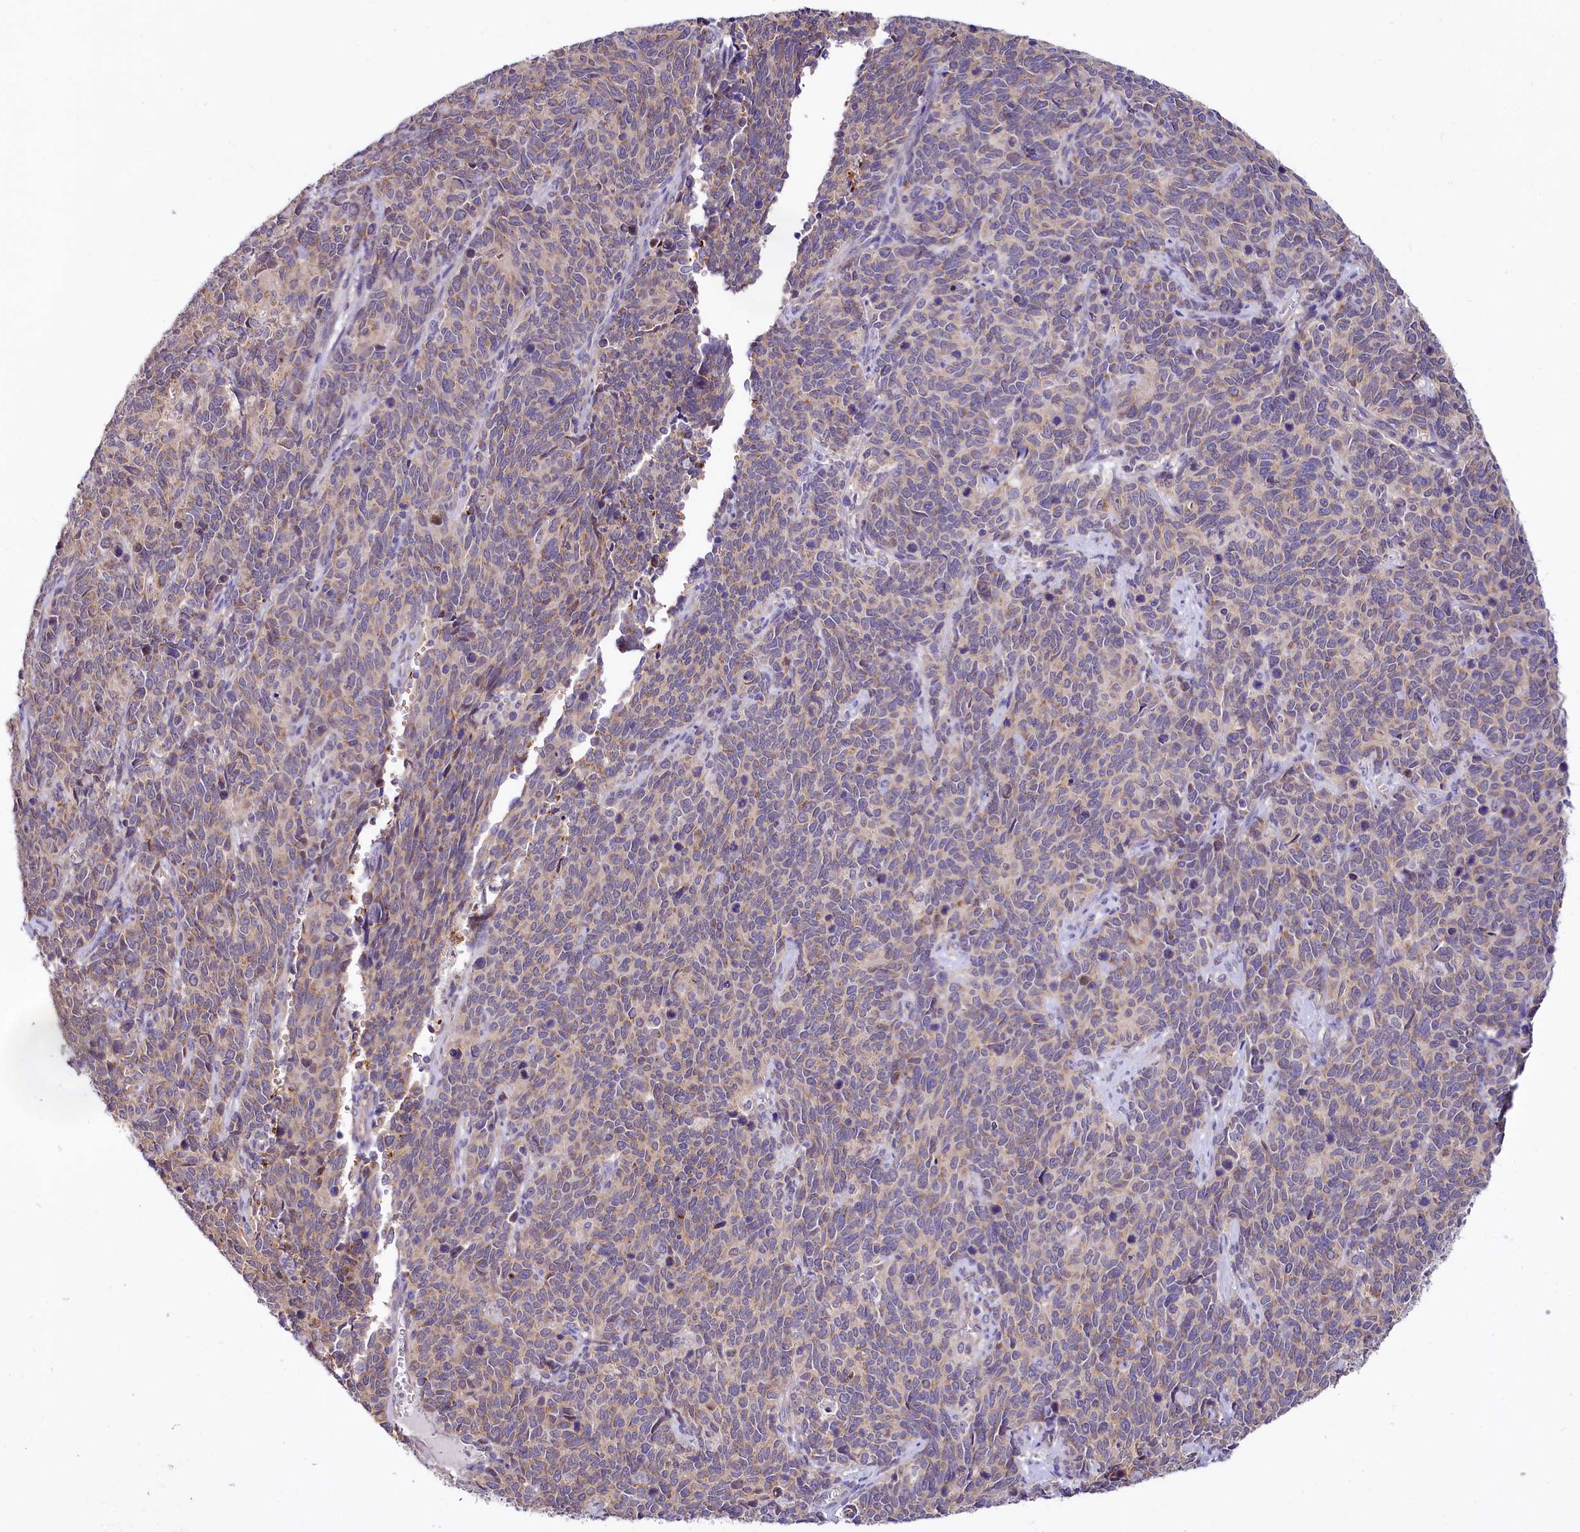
{"staining": {"intensity": "weak", "quantity": ">75%", "location": "cytoplasmic/membranous"}, "tissue": "cervical cancer", "cell_type": "Tumor cells", "image_type": "cancer", "snomed": [{"axis": "morphology", "description": "Squamous cell carcinoma, NOS"}, {"axis": "topography", "description": "Cervix"}], "caption": "Human cervical cancer (squamous cell carcinoma) stained with a protein marker reveals weak staining in tumor cells.", "gene": "CEP295", "patient": {"sex": "female", "age": 60}}